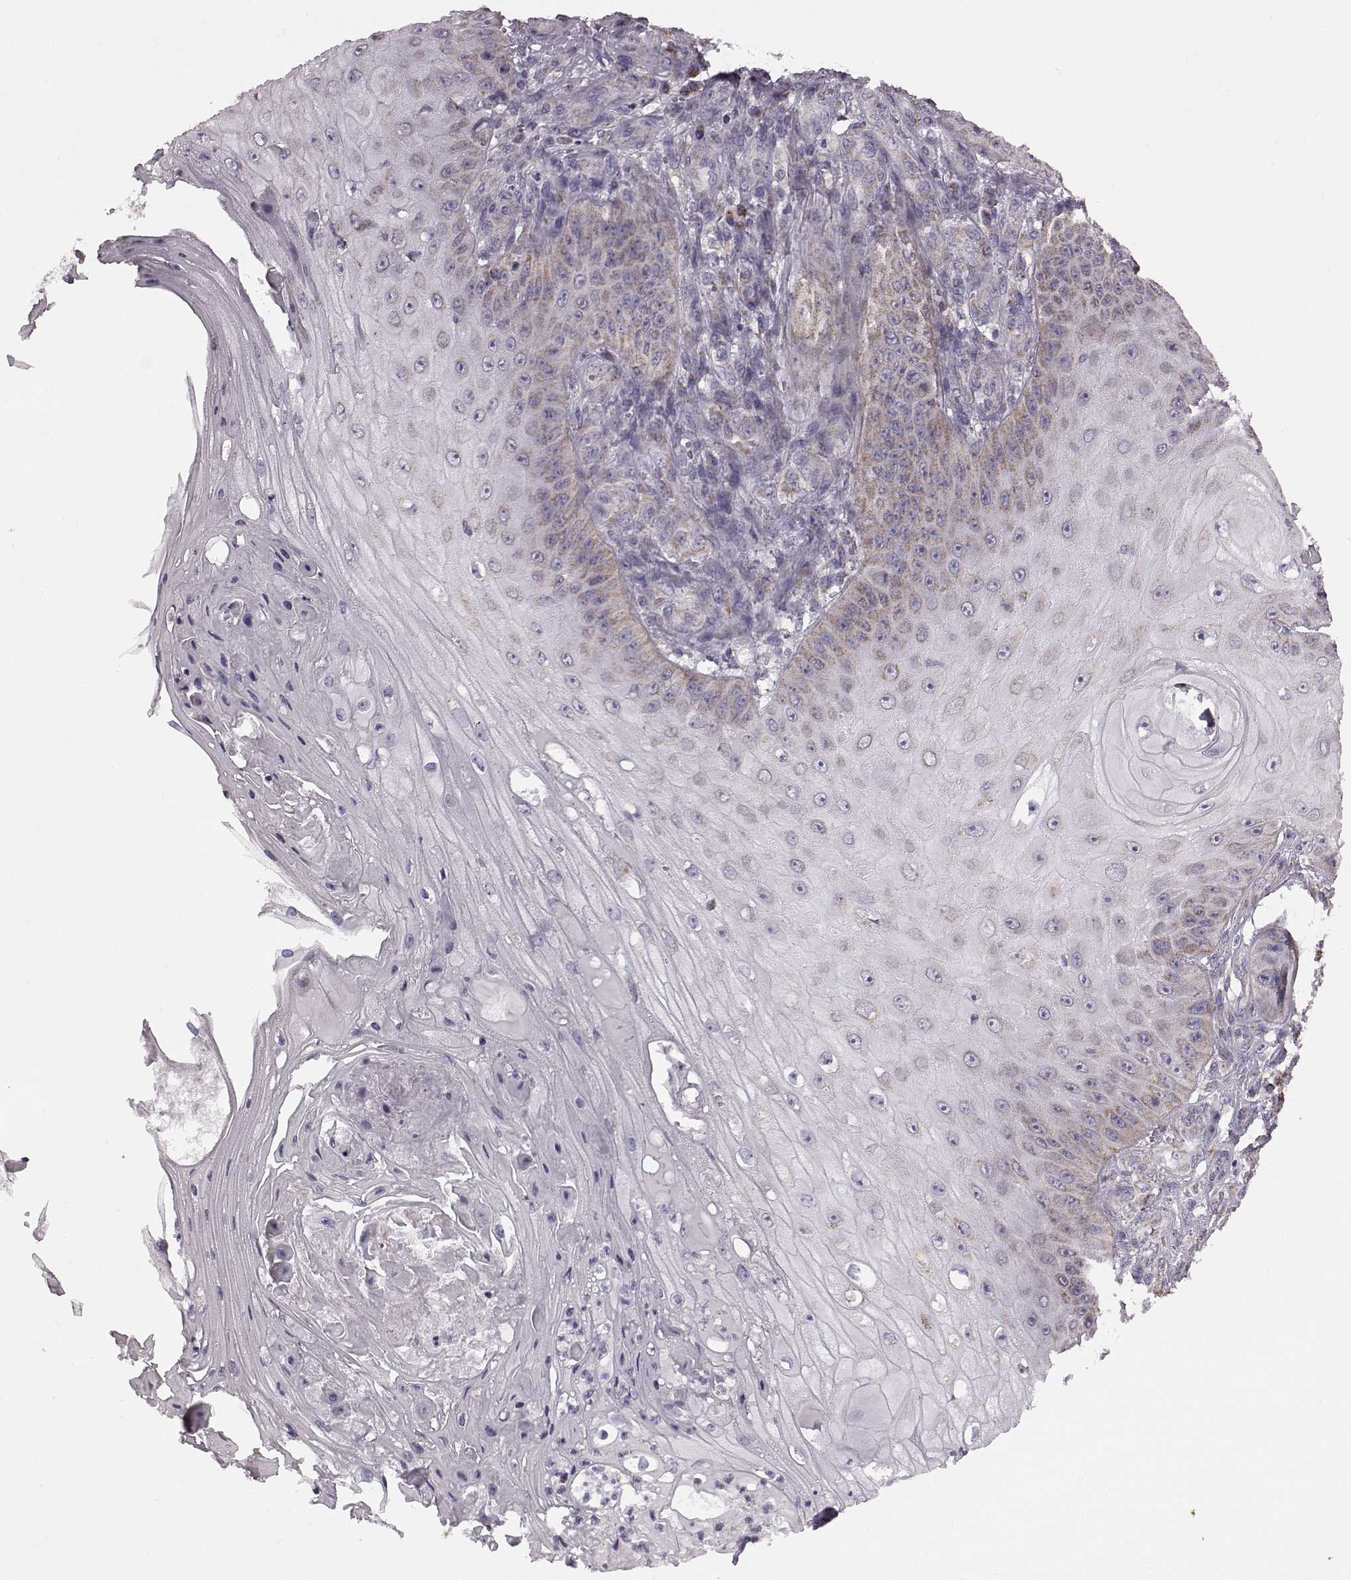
{"staining": {"intensity": "moderate", "quantity": "<25%", "location": "cytoplasmic/membranous"}, "tissue": "skin cancer", "cell_type": "Tumor cells", "image_type": "cancer", "snomed": [{"axis": "morphology", "description": "Squamous cell carcinoma, NOS"}, {"axis": "topography", "description": "Skin"}], "caption": "This image reveals immunohistochemistry (IHC) staining of human squamous cell carcinoma (skin), with low moderate cytoplasmic/membranous expression in about <25% of tumor cells.", "gene": "FAM8A1", "patient": {"sex": "male", "age": 70}}